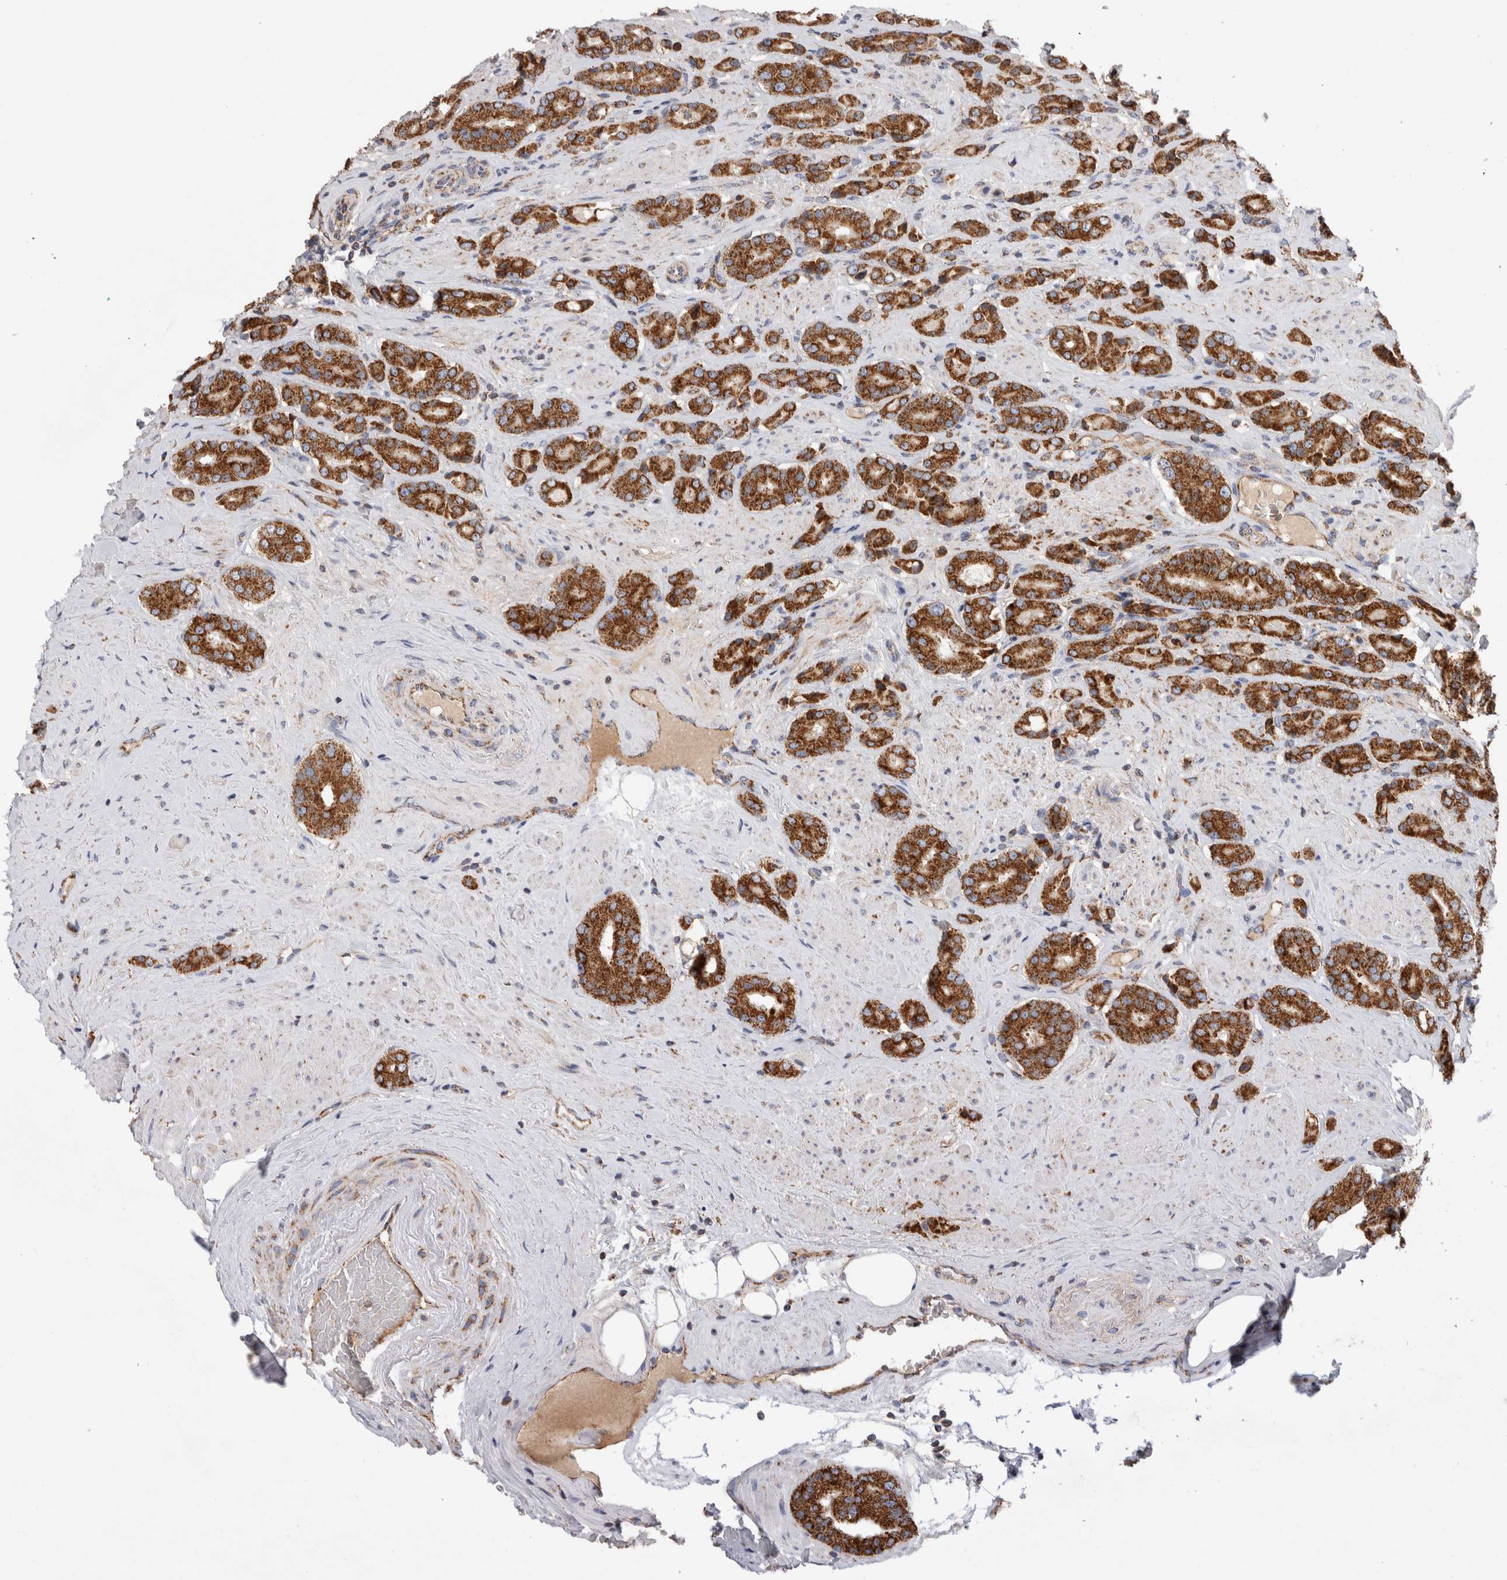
{"staining": {"intensity": "strong", "quantity": ">75%", "location": "cytoplasmic/membranous"}, "tissue": "prostate cancer", "cell_type": "Tumor cells", "image_type": "cancer", "snomed": [{"axis": "morphology", "description": "Adenocarcinoma, High grade"}, {"axis": "topography", "description": "Prostate"}], "caption": "Immunohistochemistry photomicrograph of neoplastic tissue: human prostate high-grade adenocarcinoma stained using IHC exhibits high levels of strong protein expression localized specifically in the cytoplasmic/membranous of tumor cells, appearing as a cytoplasmic/membranous brown color.", "gene": "IARS2", "patient": {"sex": "male", "age": 71}}